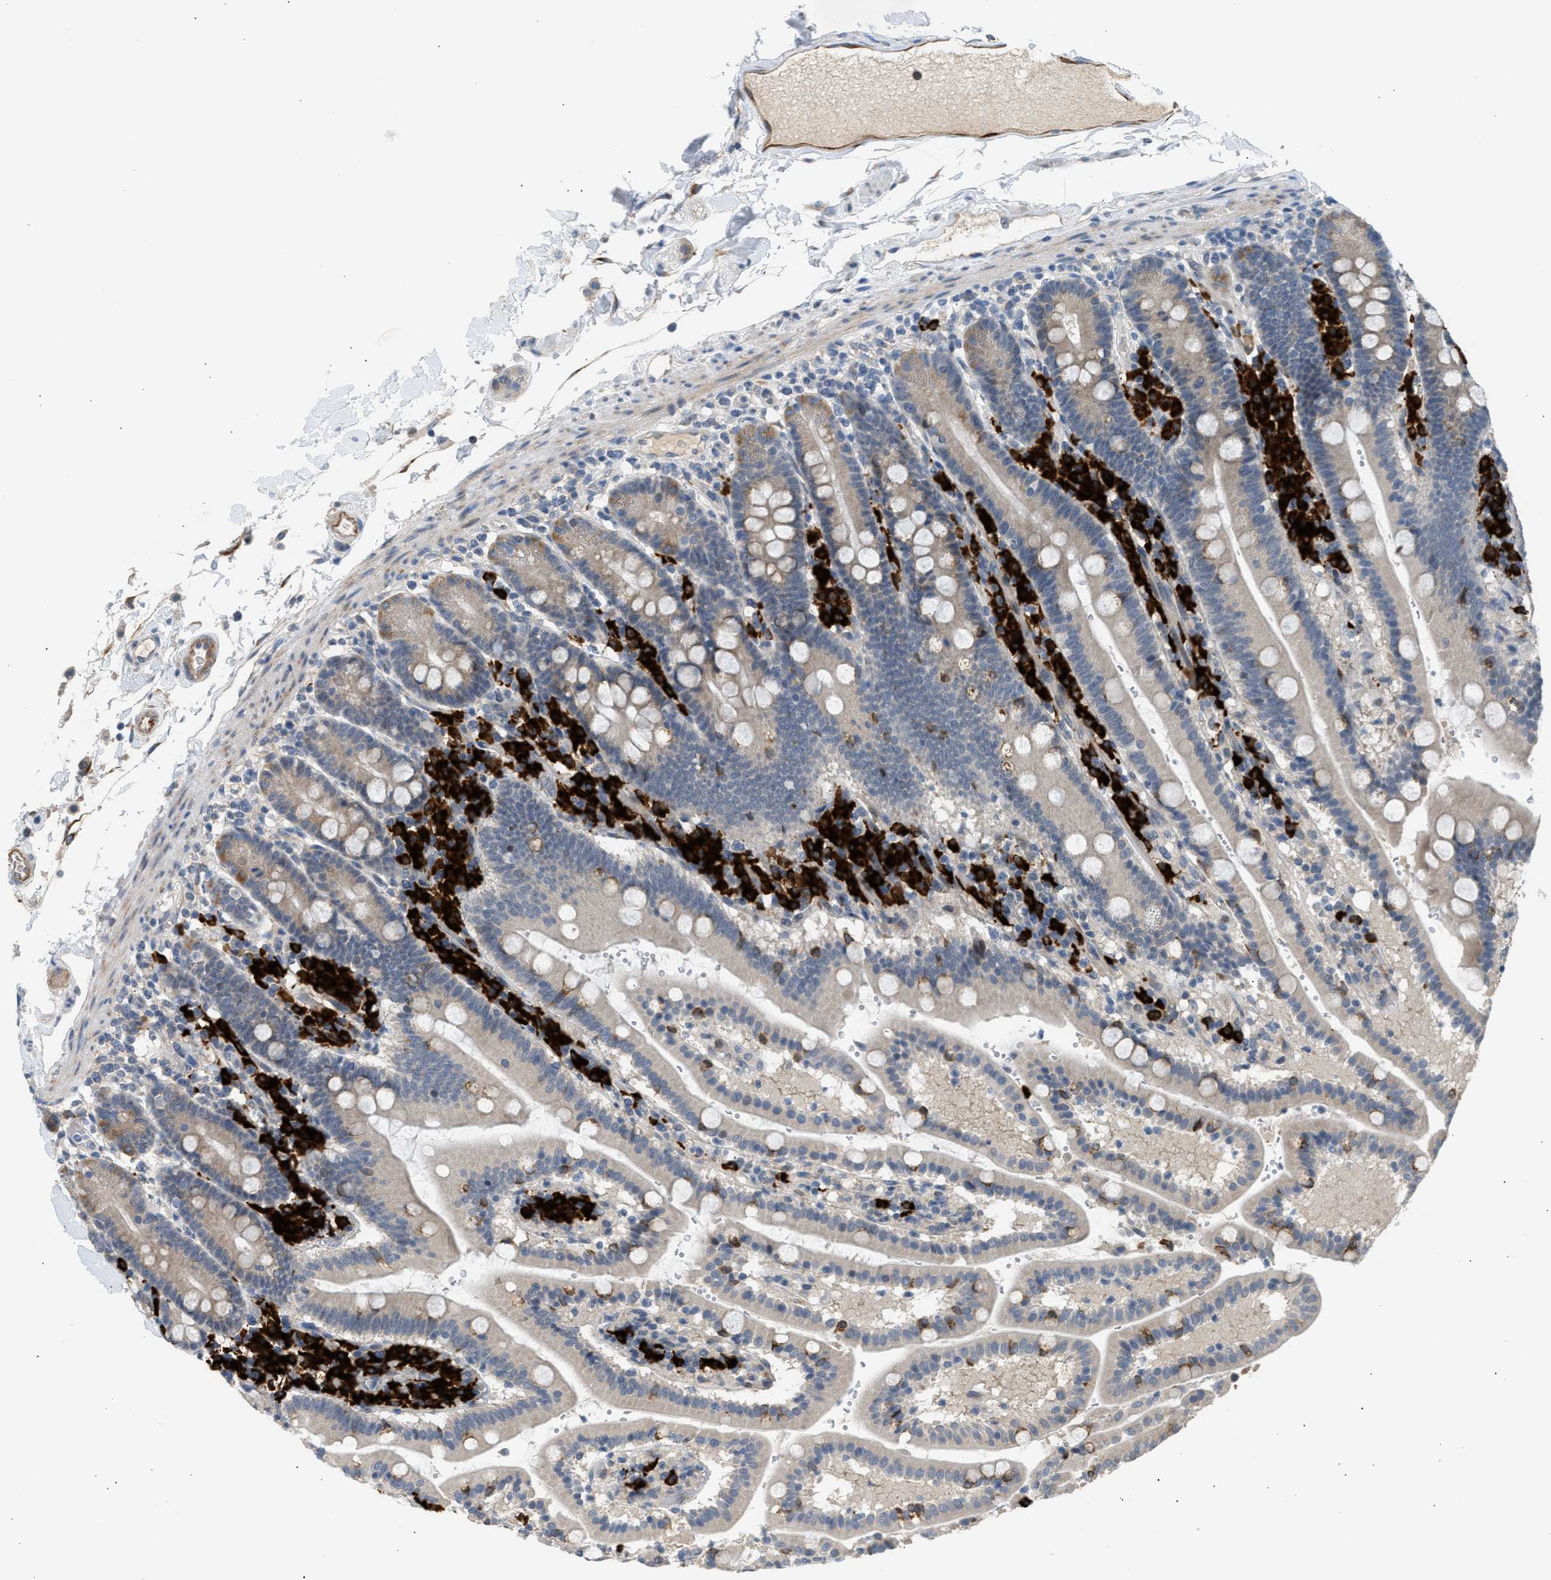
{"staining": {"intensity": "moderate", "quantity": "<25%", "location": "cytoplasmic/membranous"}, "tissue": "duodenum", "cell_type": "Glandular cells", "image_type": "normal", "snomed": [{"axis": "morphology", "description": "Normal tissue, NOS"}, {"axis": "topography", "description": "Small intestine, NOS"}], "caption": "Duodenum stained with a brown dye reveals moderate cytoplasmic/membranous positive staining in about <25% of glandular cells.", "gene": "KCNC2", "patient": {"sex": "female", "age": 71}}